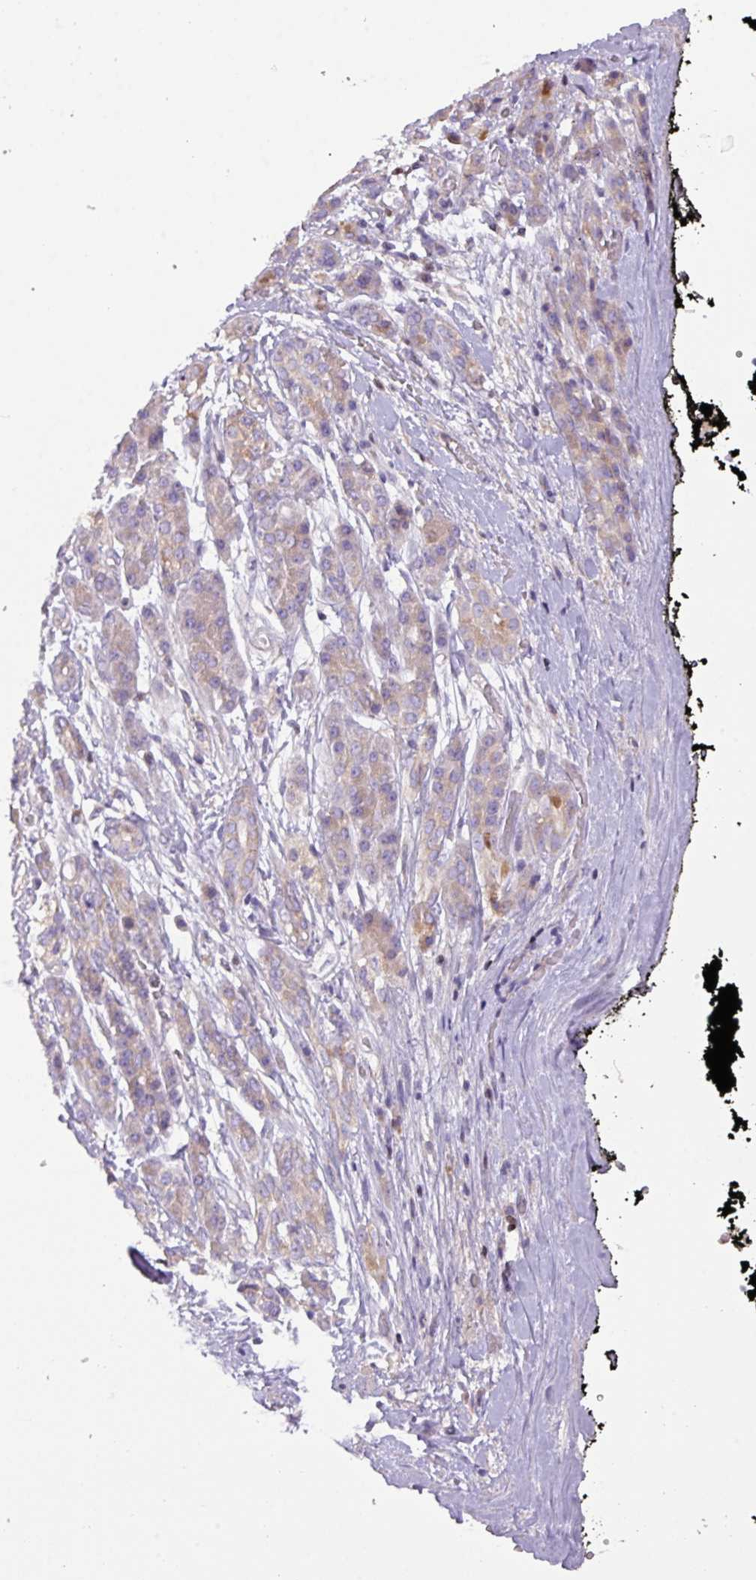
{"staining": {"intensity": "weak", "quantity": "25%-75%", "location": "cytoplasmic/membranous"}, "tissue": "pancreatic cancer", "cell_type": "Tumor cells", "image_type": "cancer", "snomed": [{"axis": "morphology", "description": "Inflammation, NOS"}, {"axis": "morphology", "description": "Adenocarcinoma, NOS"}, {"axis": "topography", "description": "Pancreas"}], "caption": "Brown immunohistochemical staining in pancreatic adenocarcinoma displays weak cytoplasmic/membranous staining in about 25%-75% of tumor cells. (DAB IHC, brown staining for protein, blue staining for nuclei).", "gene": "ZNF394", "patient": {"sex": "female", "age": 56}}